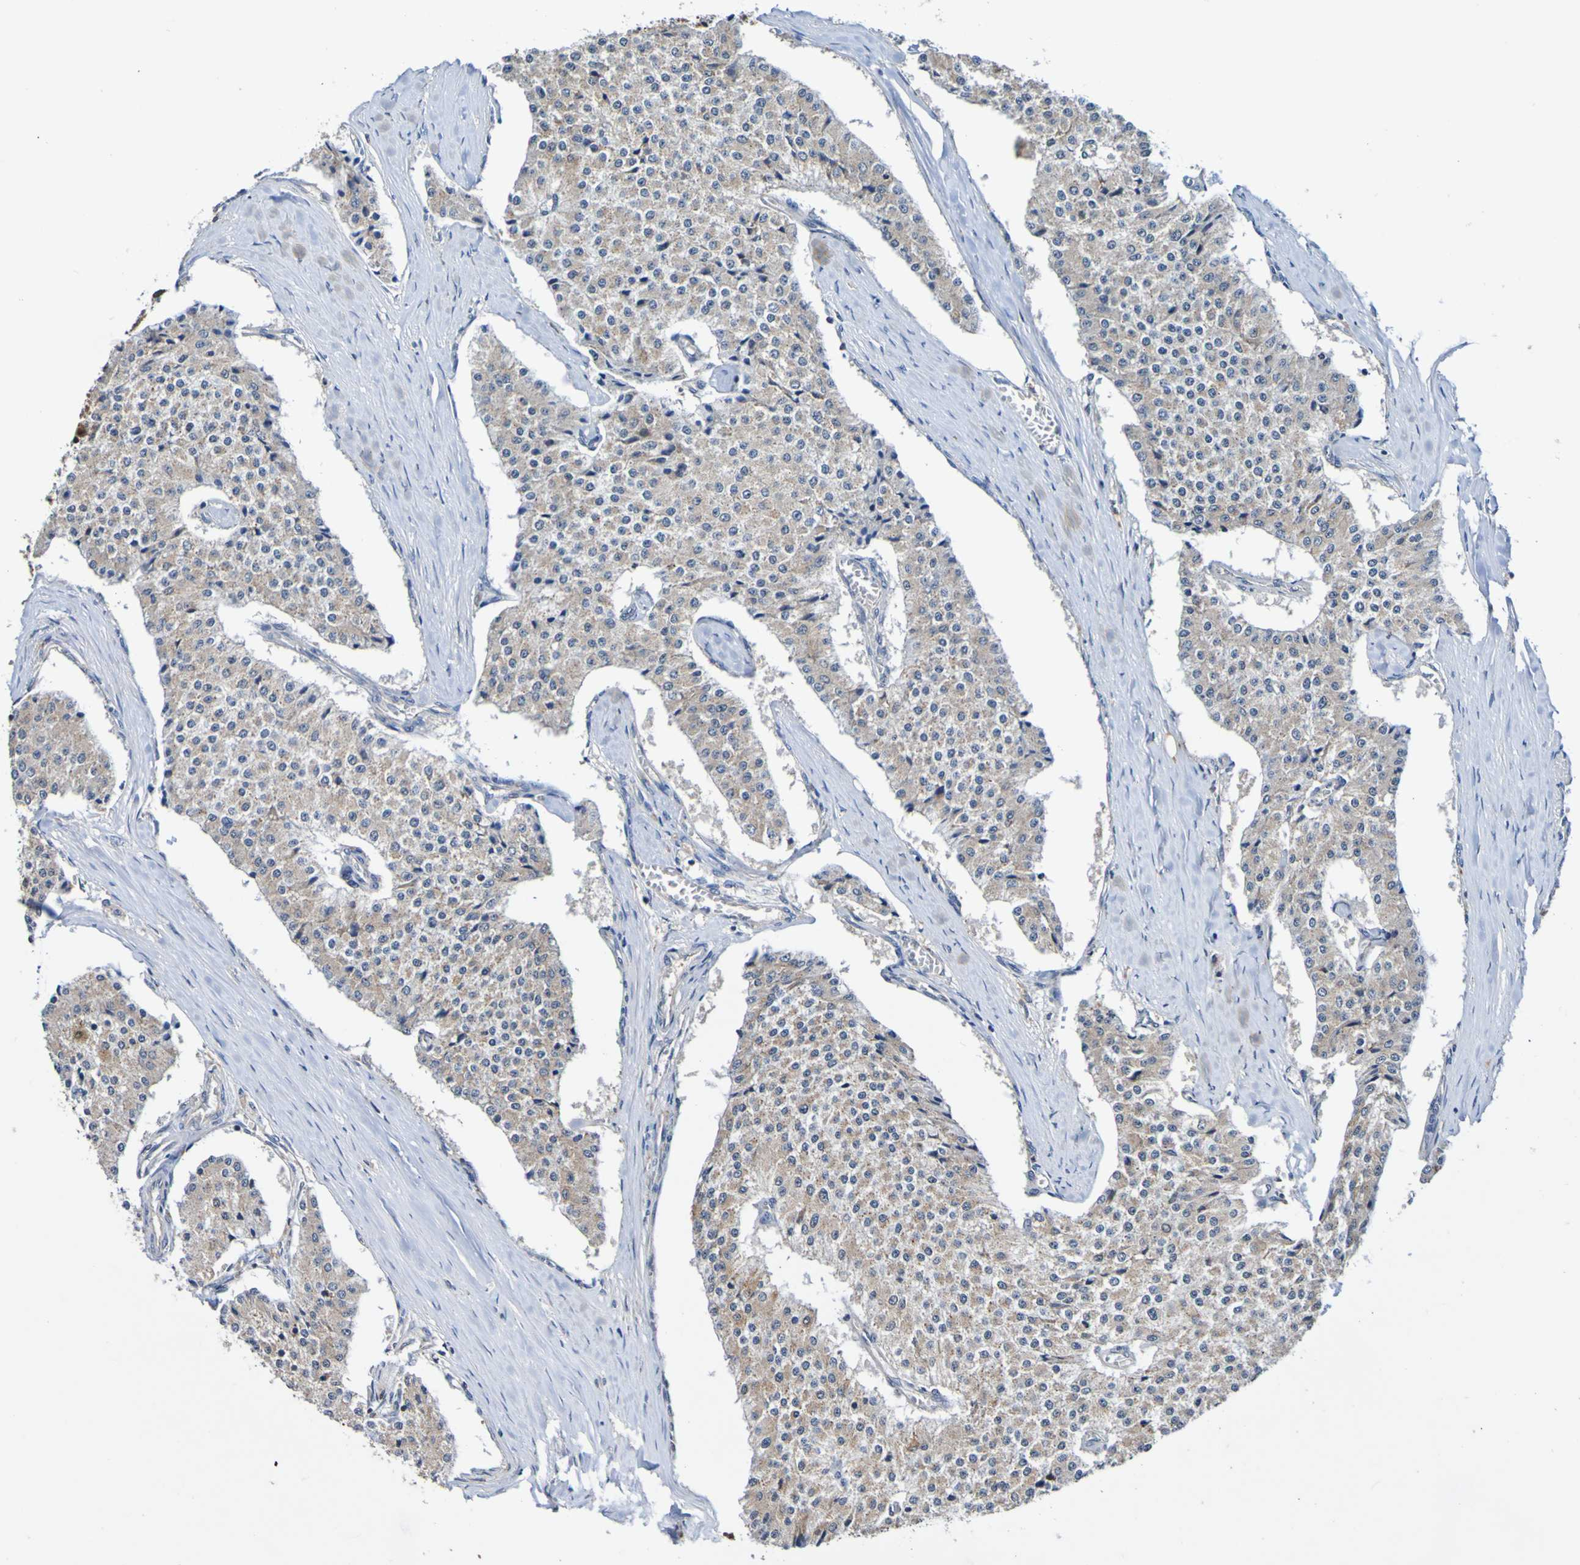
{"staining": {"intensity": "negative", "quantity": "none", "location": "none"}, "tissue": "carcinoid", "cell_type": "Tumor cells", "image_type": "cancer", "snomed": [{"axis": "morphology", "description": "Carcinoid, malignant, NOS"}, {"axis": "topography", "description": "Colon"}], "caption": "This photomicrograph is of carcinoid stained with immunohistochemistry (IHC) to label a protein in brown with the nuclei are counter-stained blue. There is no expression in tumor cells. (Stains: DAB immunohistochemistry (IHC) with hematoxylin counter stain, Microscopy: brightfield microscopy at high magnification).", "gene": "AXIN1", "patient": {"sex": "female", "age": 52}}